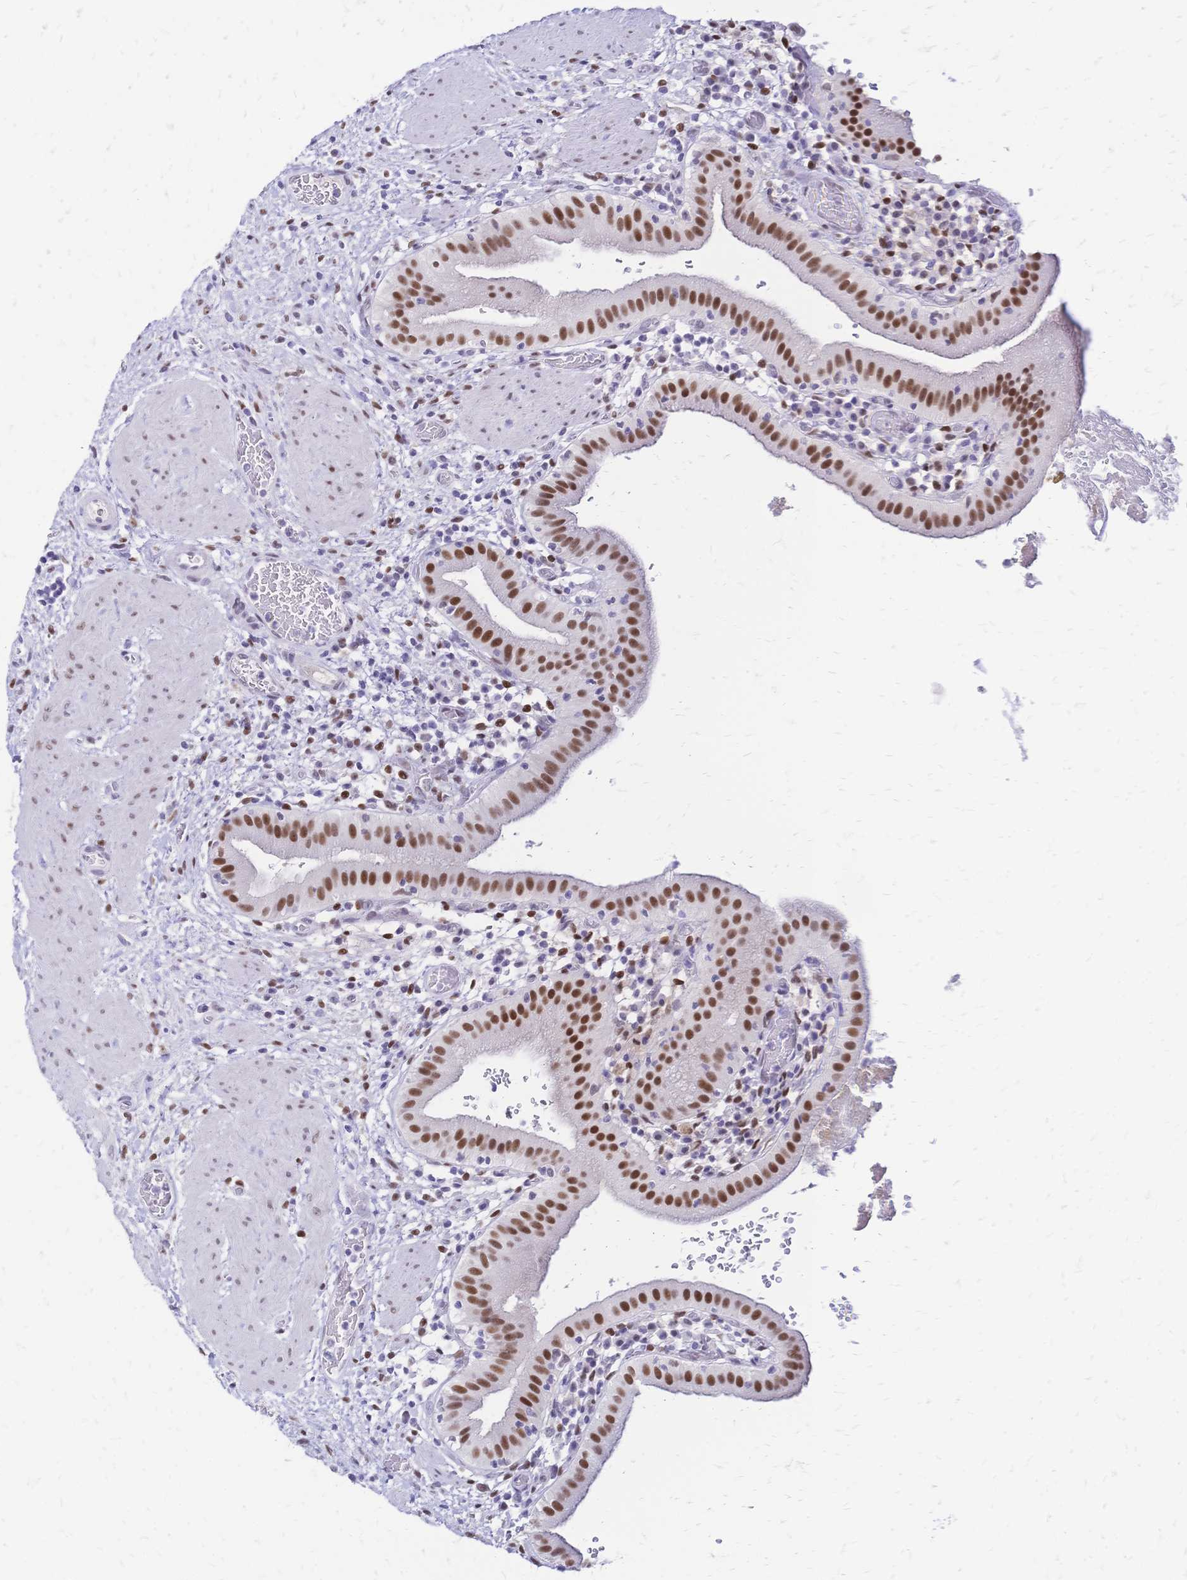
{"staining": {"intensity": "strong", "quantity": ">75%", "location": "nuclear"}, "tissue": "gallbladder", "cell_type": "Glandular cells", "image_type": "normal", "snomed": [{"axis": "morphology", "description": "Normal tissue, NOS"}, {"axis": "topography", "description": "Gallbladder"}], "caption": "Glandular cells exhibit high levels of strong nuclear expression in approximately >75% of cells in unremarkable human gallbladder.", "gene": "NFIC", "patient": {"sex": "male", "age": 26}}